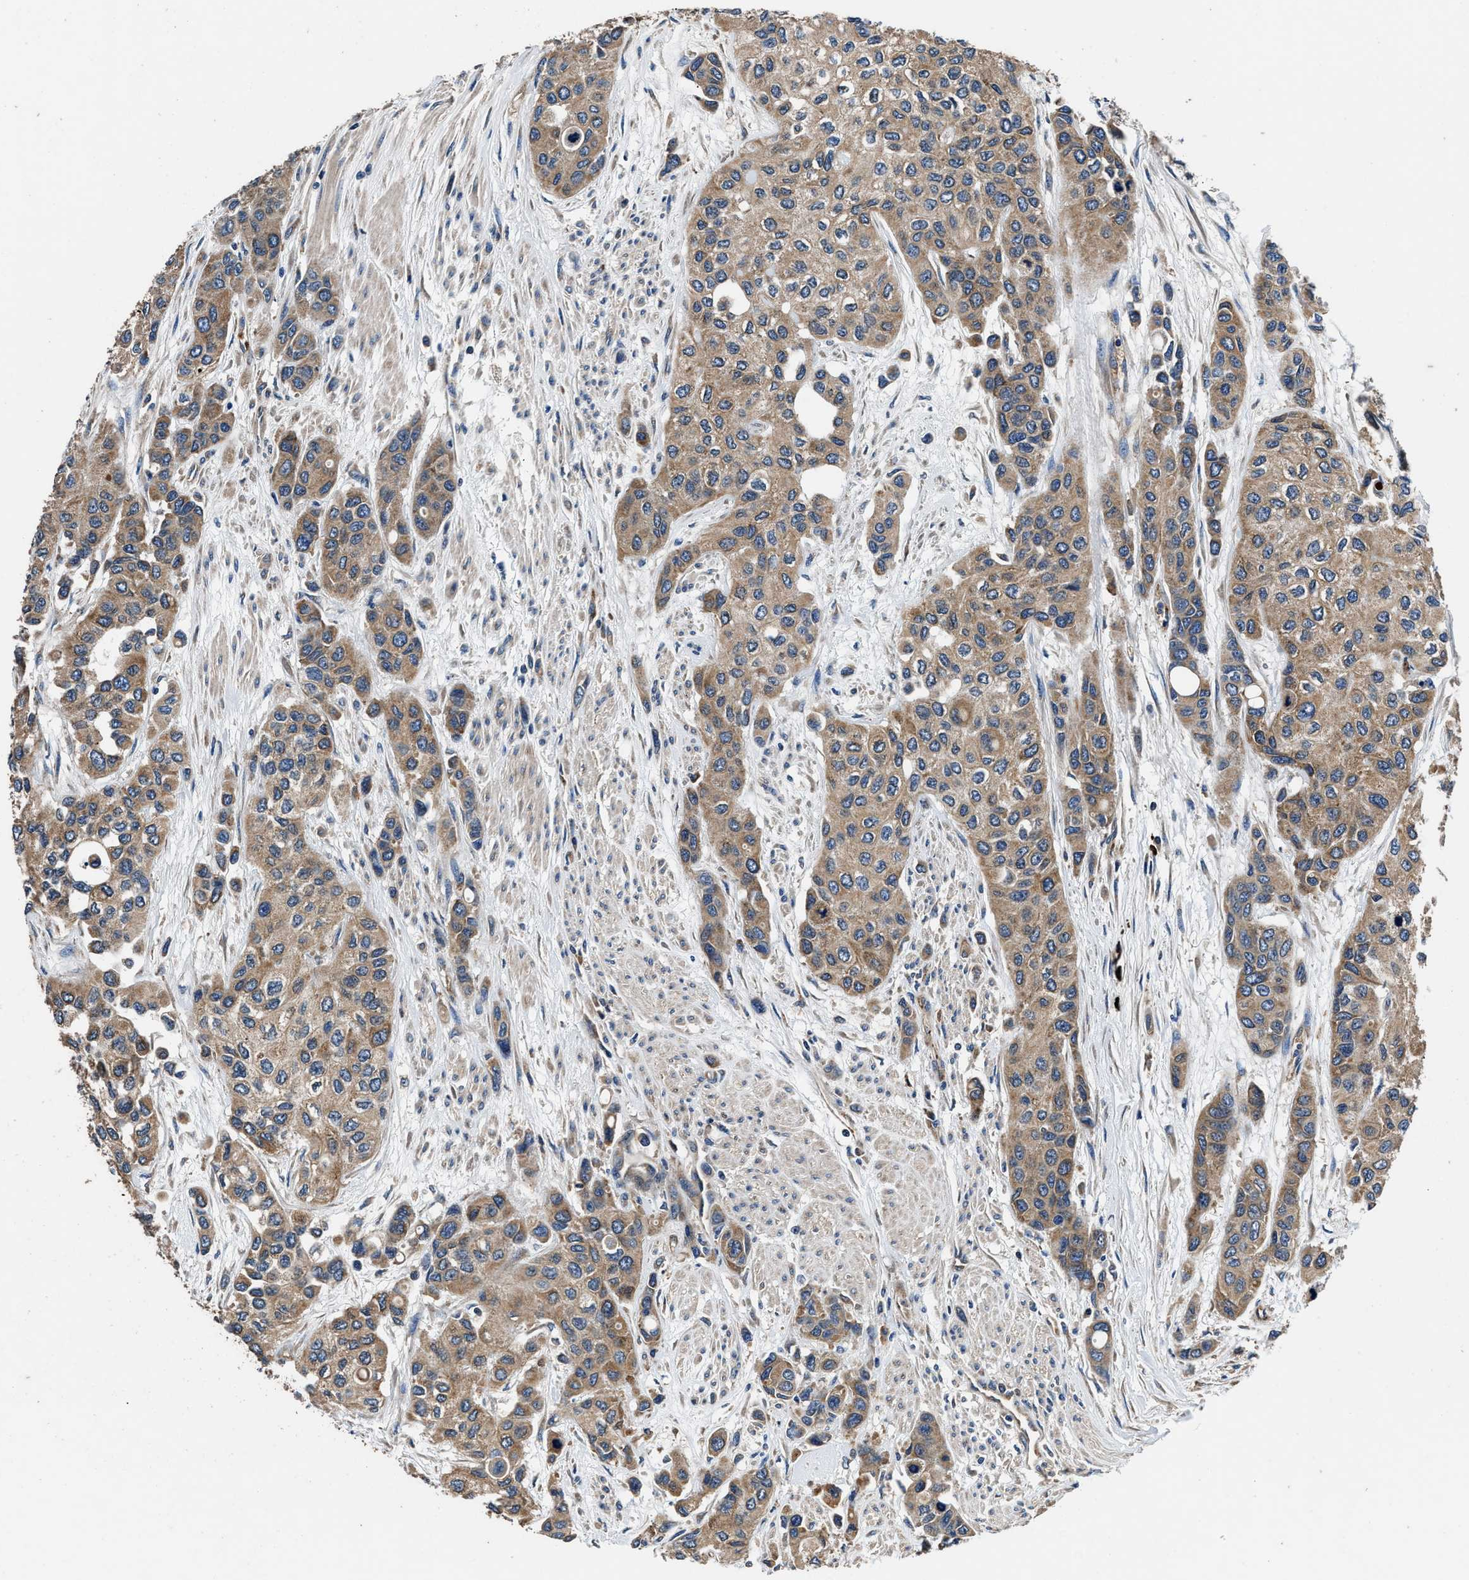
{"staining": {"intensity": "moderate", "quantity": ">75%", "location": "cytoplasmic/membranous"}, "tissue": "urothelial cancer", "cell_type": "Tumor cells", "image_type": "cancer", "snomed": [{"axis": "morphology", "description": "Urothelial carcinoma, High grade"}, {"axis": "topography", "description": "Urinary bladder"}], "caption": "Brown immunohistochemical staining in high-grade urothelial carcinoma shows moderate cytoplasmic/membranous positivity in approximately >75% of tumor cells. (Stains: DAB in brown, nuclei in blue, Microscopy: brightfield microscopy at high magnification).", "gene": "DHRS7B", "patient": {"sex": "female", "age": 56}}